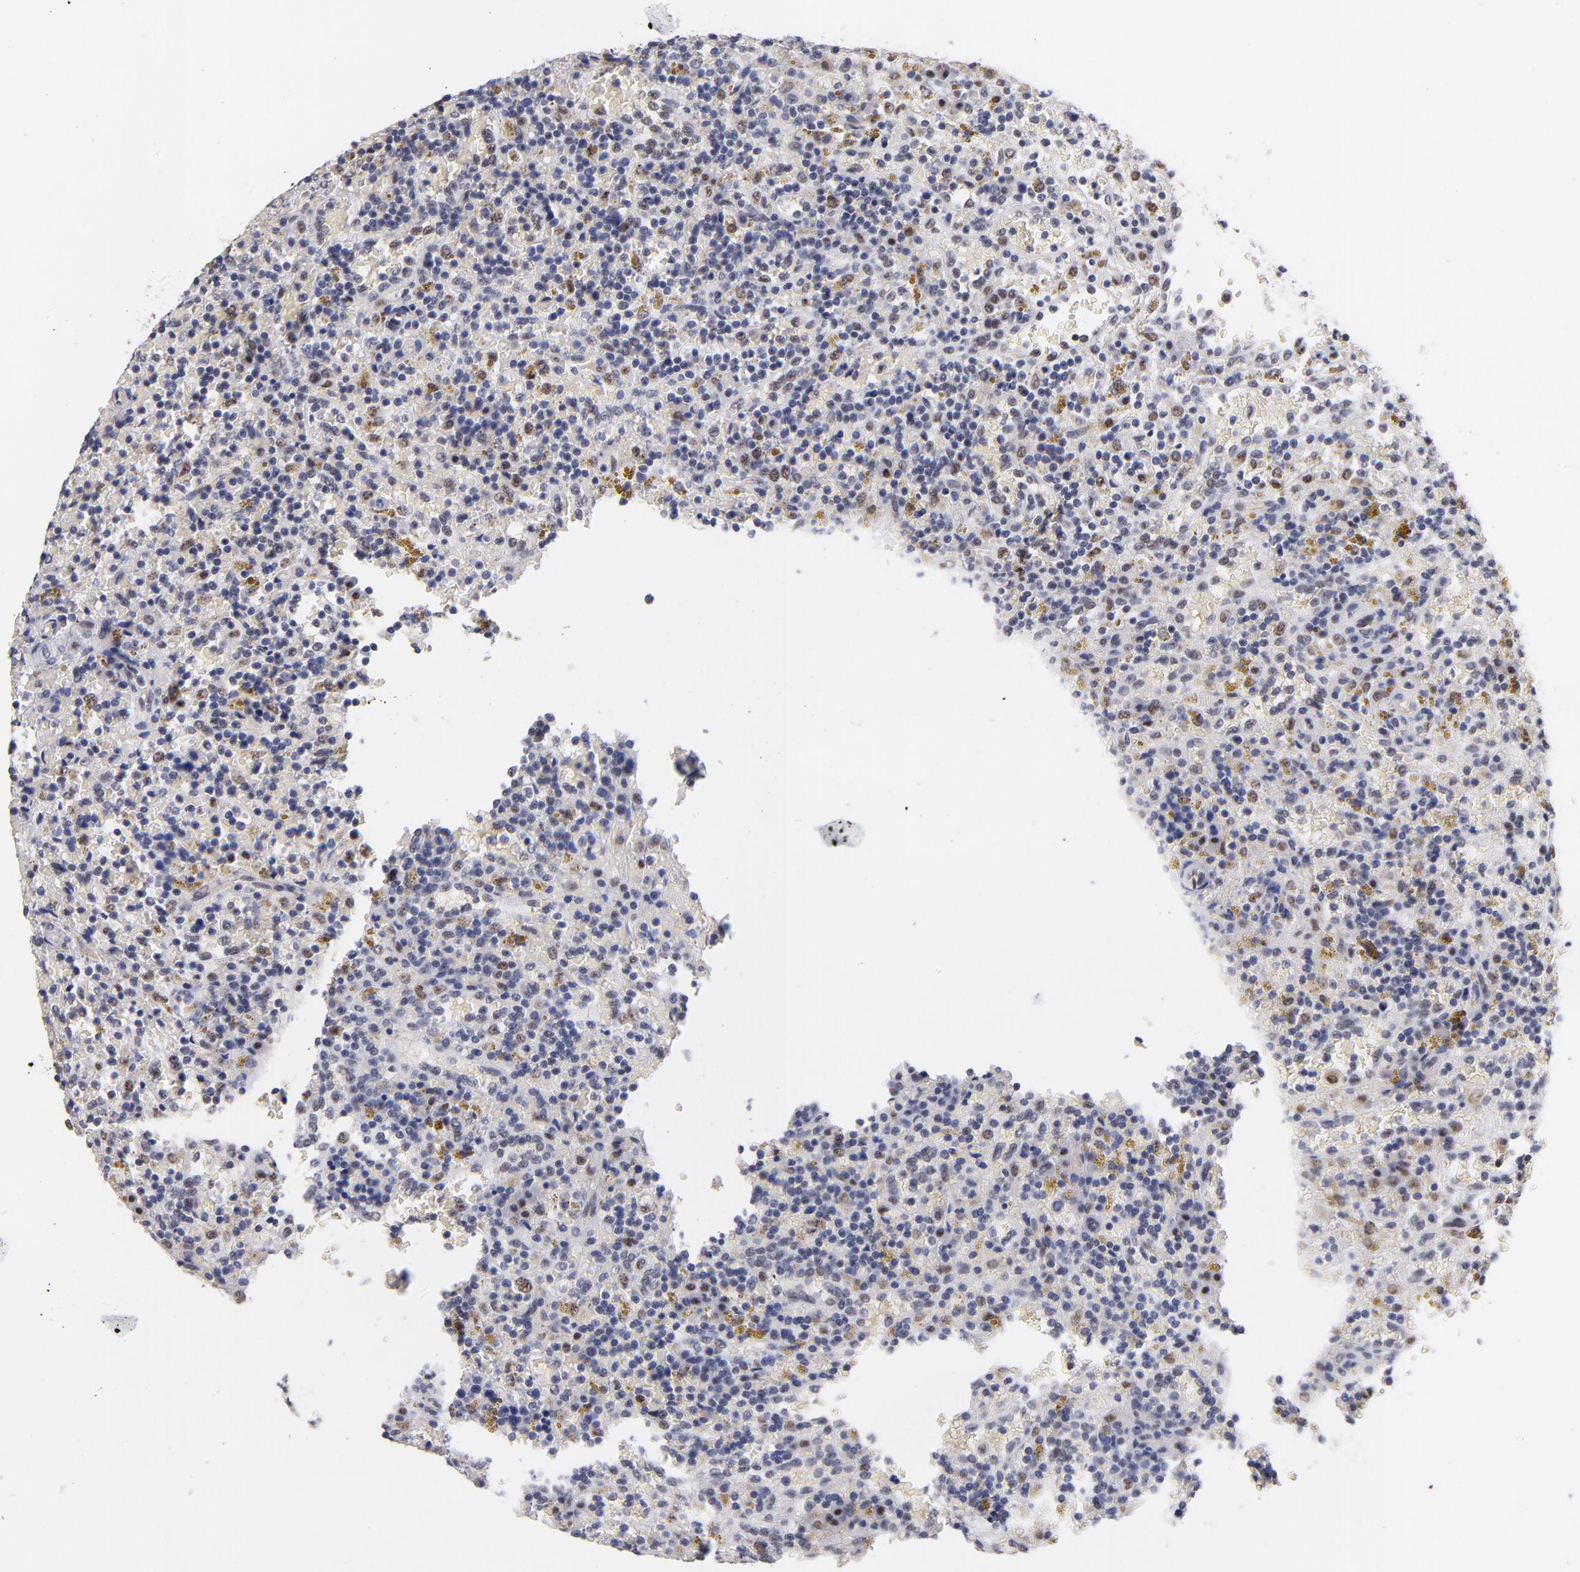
{"staining": {"intensity": "weak", "quantity": "<25%", "location": "nuclear"}, "tissue": "lymphoma", "cell_type": "Tumor cells", "image_type": "cancer", "snomed": [{"axis": "morphology", "description": "Malignant lymphoma, non-Hodgkin's type, Low grade"}, {"axis": "topography", "description": "Spleen"}], "caption": "Immunohistochemistry (IHC) micrograph of neoplastic tissue: malignant lymphoma, non-Hodgkin's type (low-grade) stained with DAB reveals no significant protein expression in tumor cells.", "gene": "RAF1", "patient": {"sex": "female", "age": 65}}